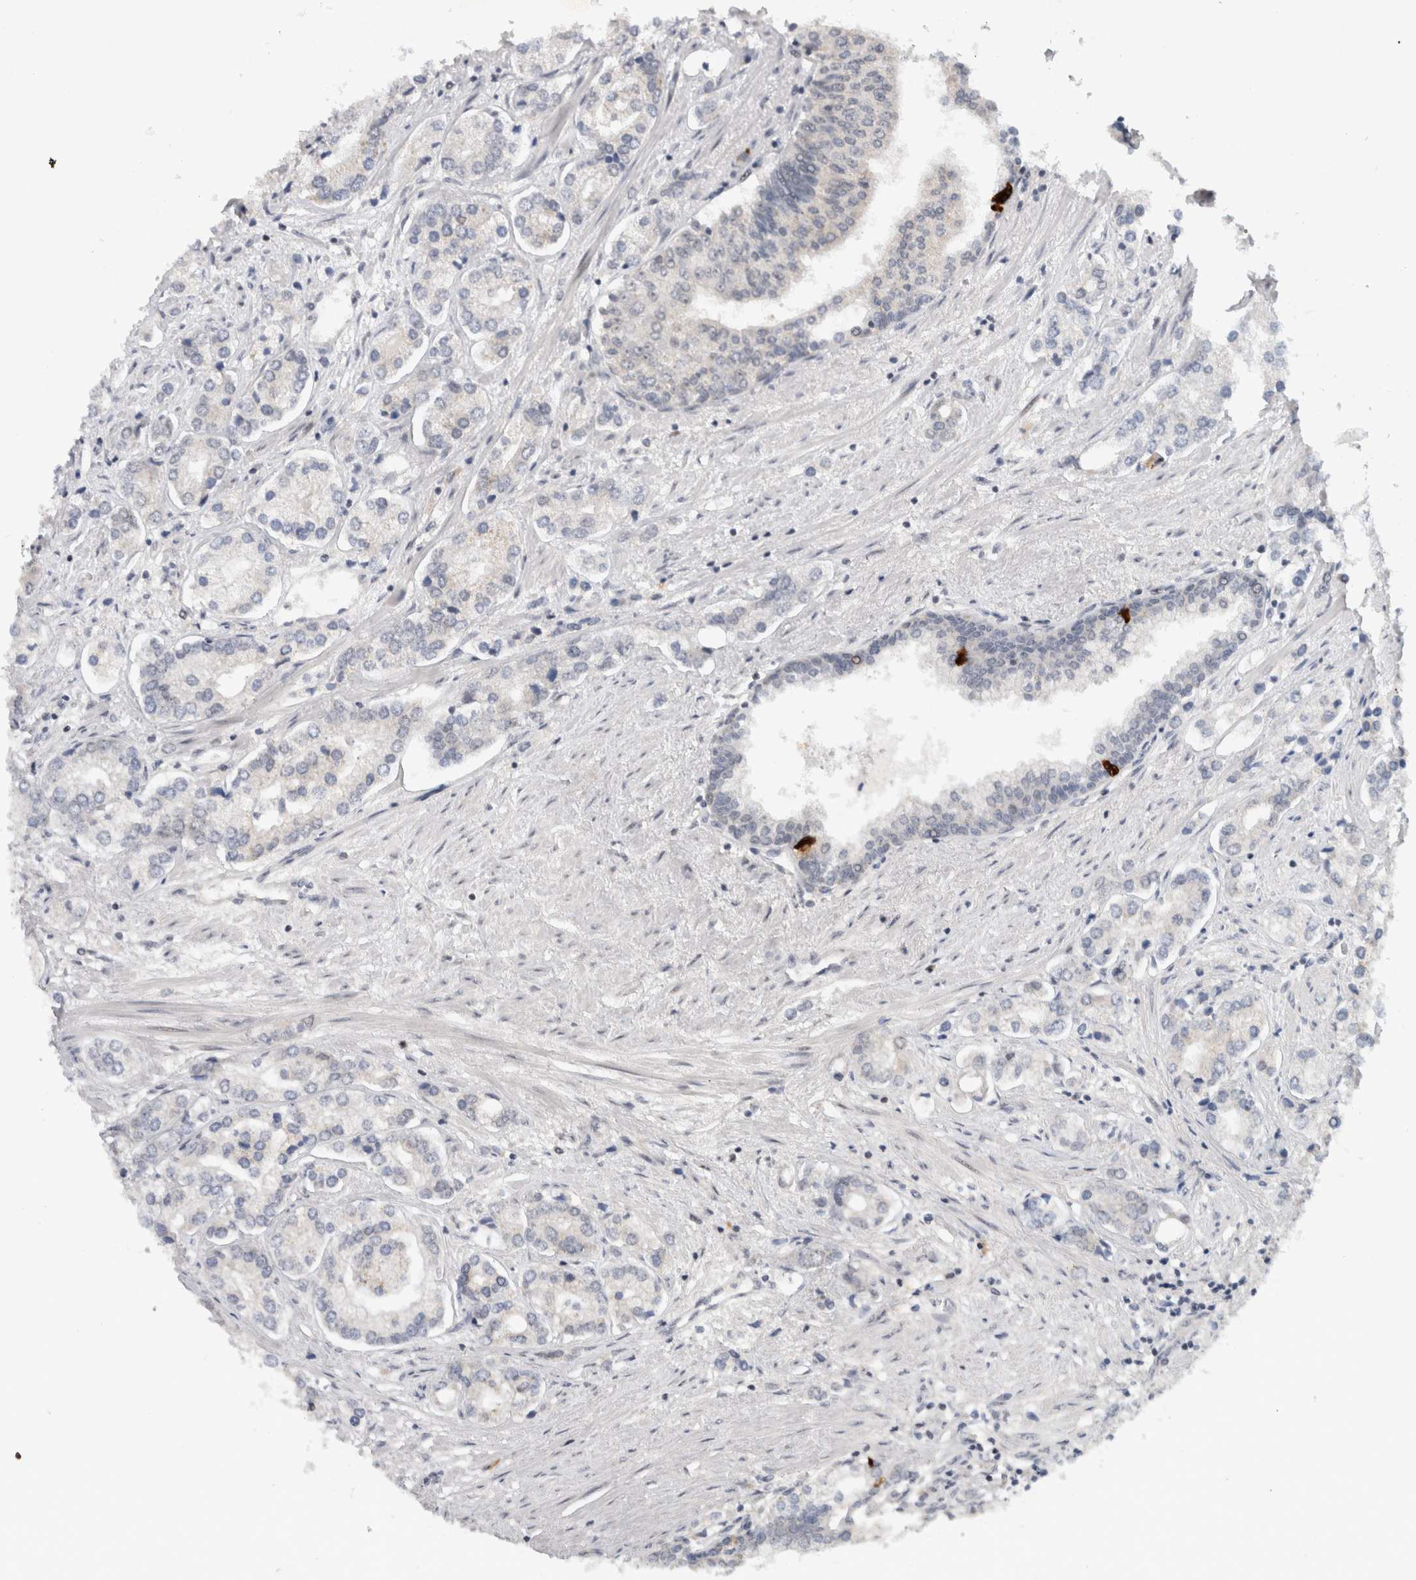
{"staining": {"intensity": "negative", "quantity": "none", "location": "none"}, "tissue": "prostate cancer", "cell_type": "Tumor cells", "image_type": "cancer", "snomed": [{"axis": "morphology", "description": "Adenocarcinoma, High grade"}, {"axis": "topography", "description": "Prostate"}], "caption": "An IHC histopathology image of prostate cancer (high-grade adenocarcinoma) is shown. There is no staining in tumor cells of prostate cancer (high-grade adenocarcinoma).", "gene": "HESX1", "patient": {"sex": "male", "age": 66}}